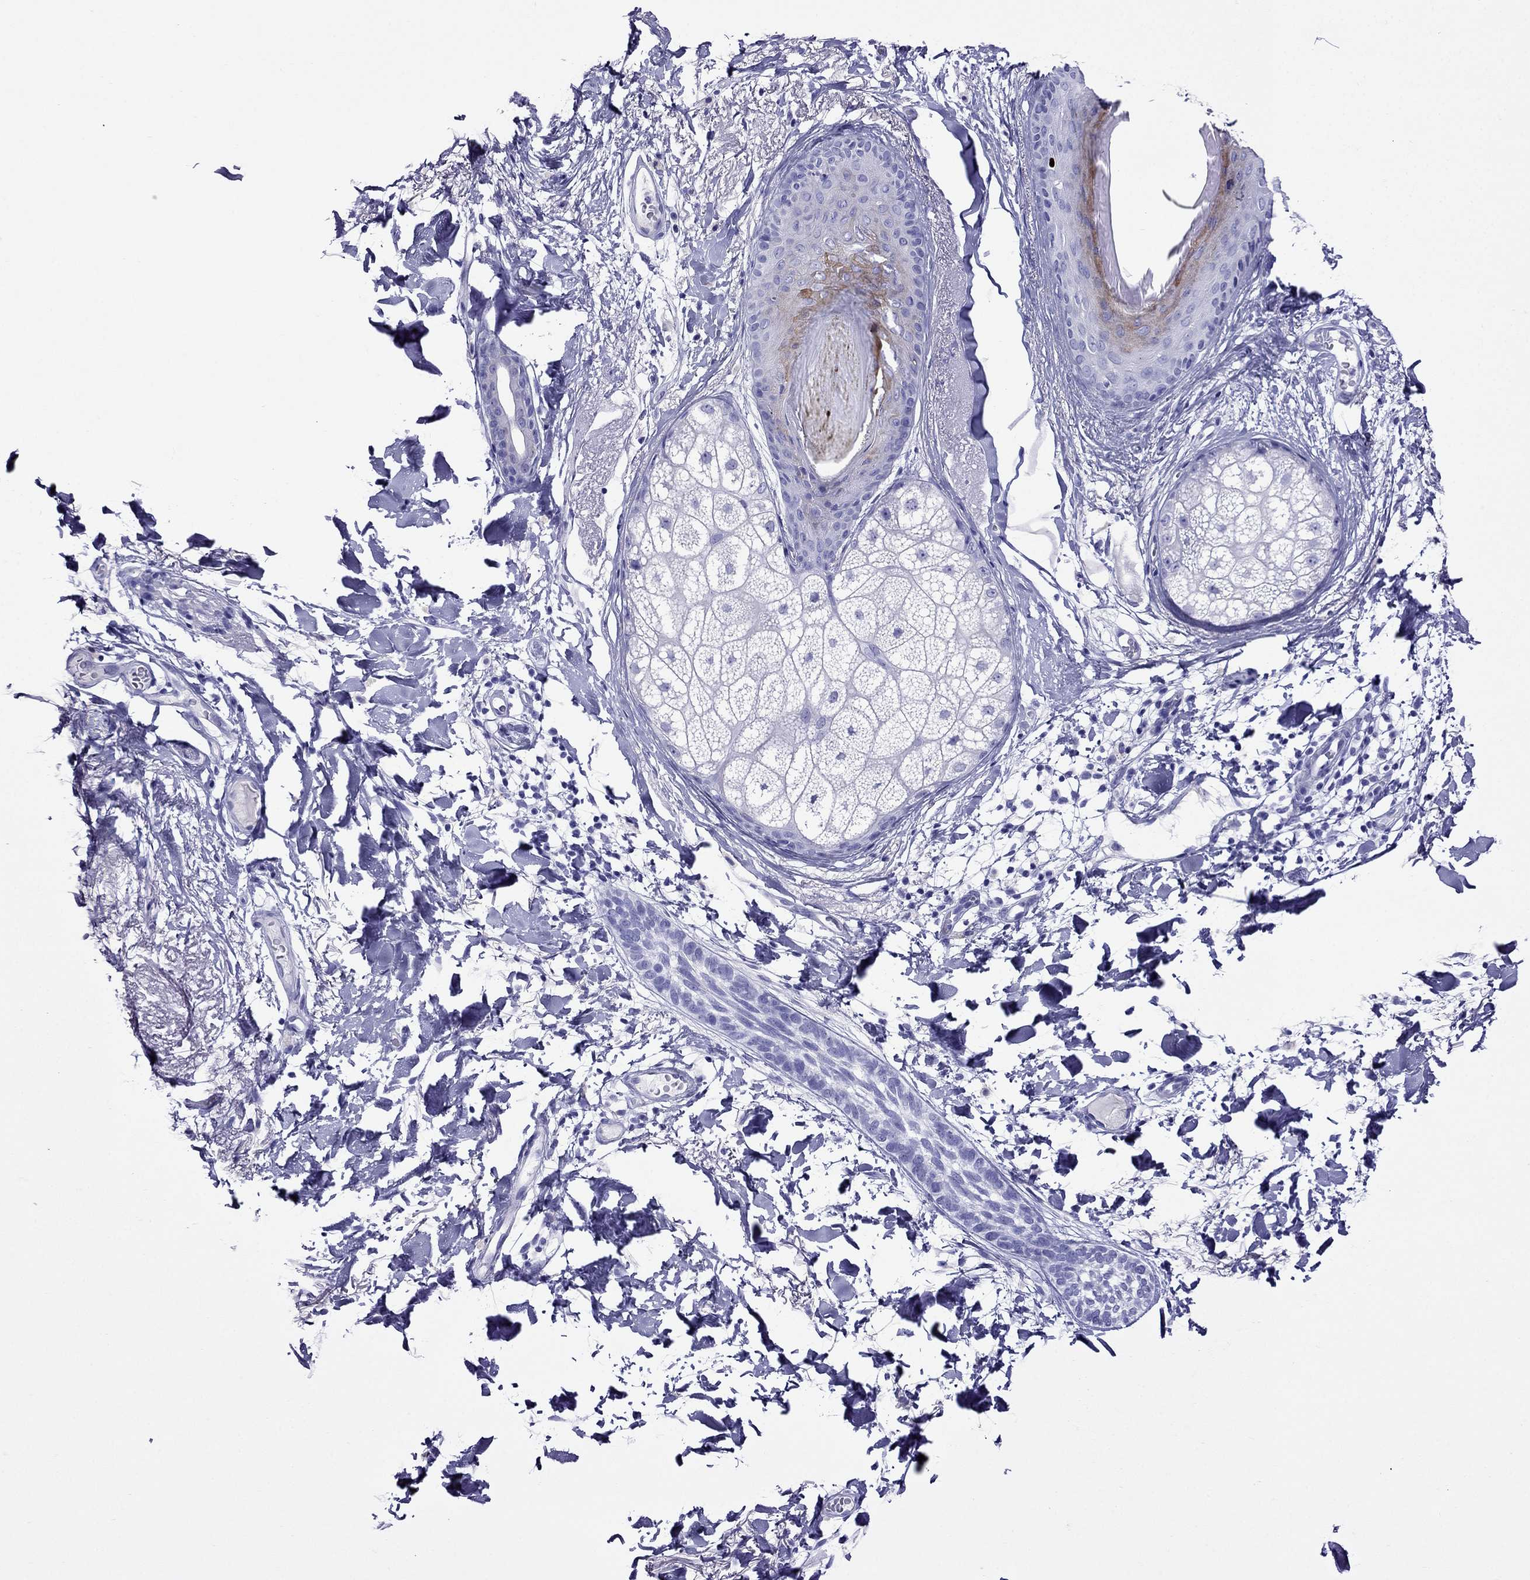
{"staining": {"intensity": "negative", "quantity": "none", "location": "none"}, "tissue": "skin cancer", "cell_type": "Tumor cells", "image_type": "cancer", "snomed": [{"axis": "morphology", "description": "Normal tissue, NOS"}, {"axis": "morphology", "description": "Basal cell carcinoma"}, {"axis": "topography", "description": "Skin"}], "caption": "DAB (3,3'-diaminobenzidine) immunohistochemical staining of human basal cell carcinoma (skin) demonstrates no significant staining in tumor cells. Brightfield microscopy of immunohistochemistry (IHC) stained with DAB (brown) and hematoxylin (blue), captured at high magnification.", "gene": "CRYBA1", "patient": {"sex": "male", "age": 84}}